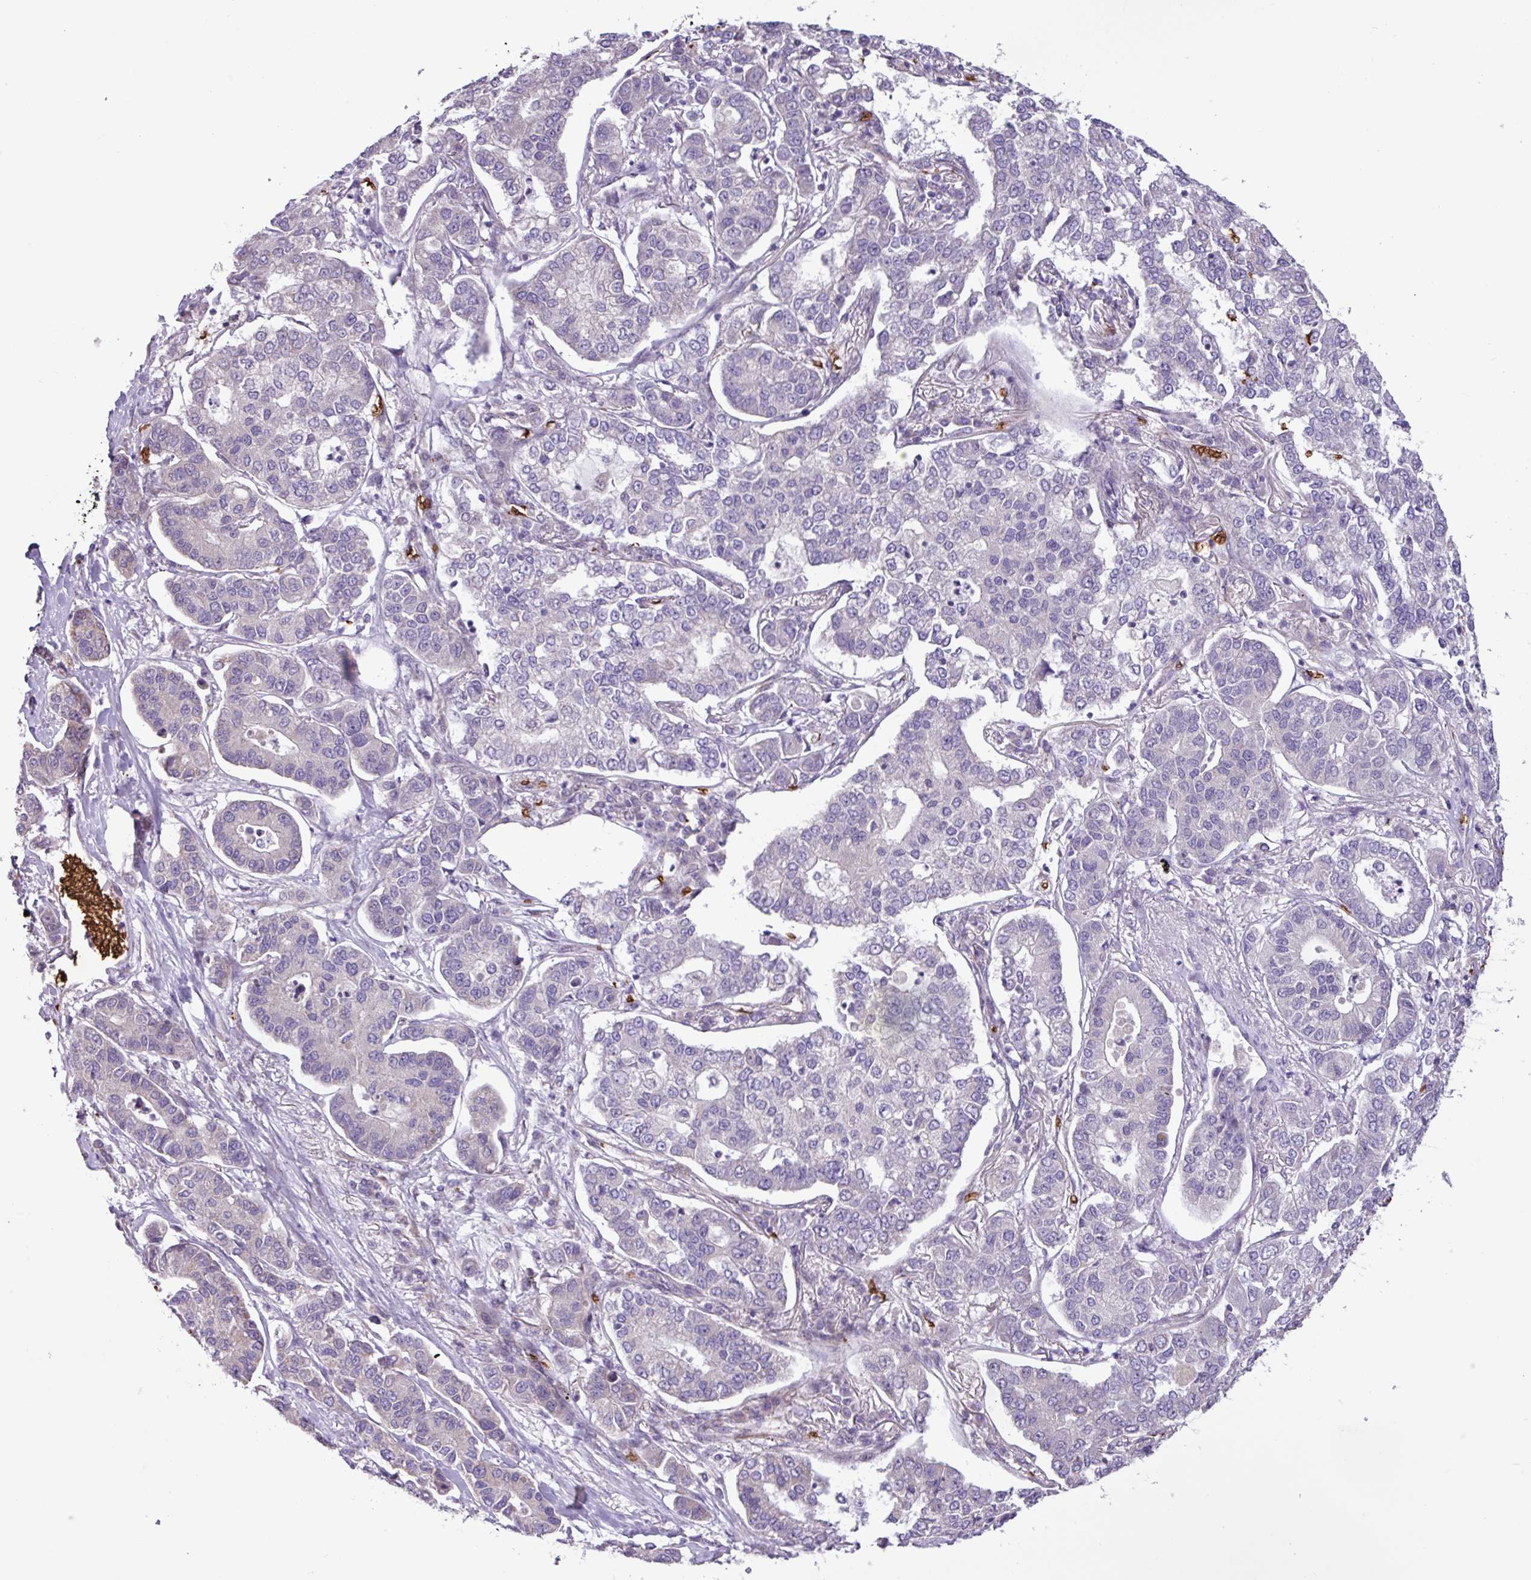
{"staining": {"intensity": "negative", "quantity": "none", "location": "none"}, "tissue": "lung cancer", "cell_type": "Tumor cells", "image_type": "cancer", "snomed": [{"axis": "morphology", "description": "Adenocarcinoma, NOS"}, {"axis": "topography", "description": "Lung"}], "caption": "Lung adenocarcinoma was stained to show a protein in brown. There is no significant staining in tumor cells. (DAB (3,3'-diaminobenzidine) IHC, high magnification).", "gene": "RAD21L1", "patient": {"sex": "male", "age": 49}}